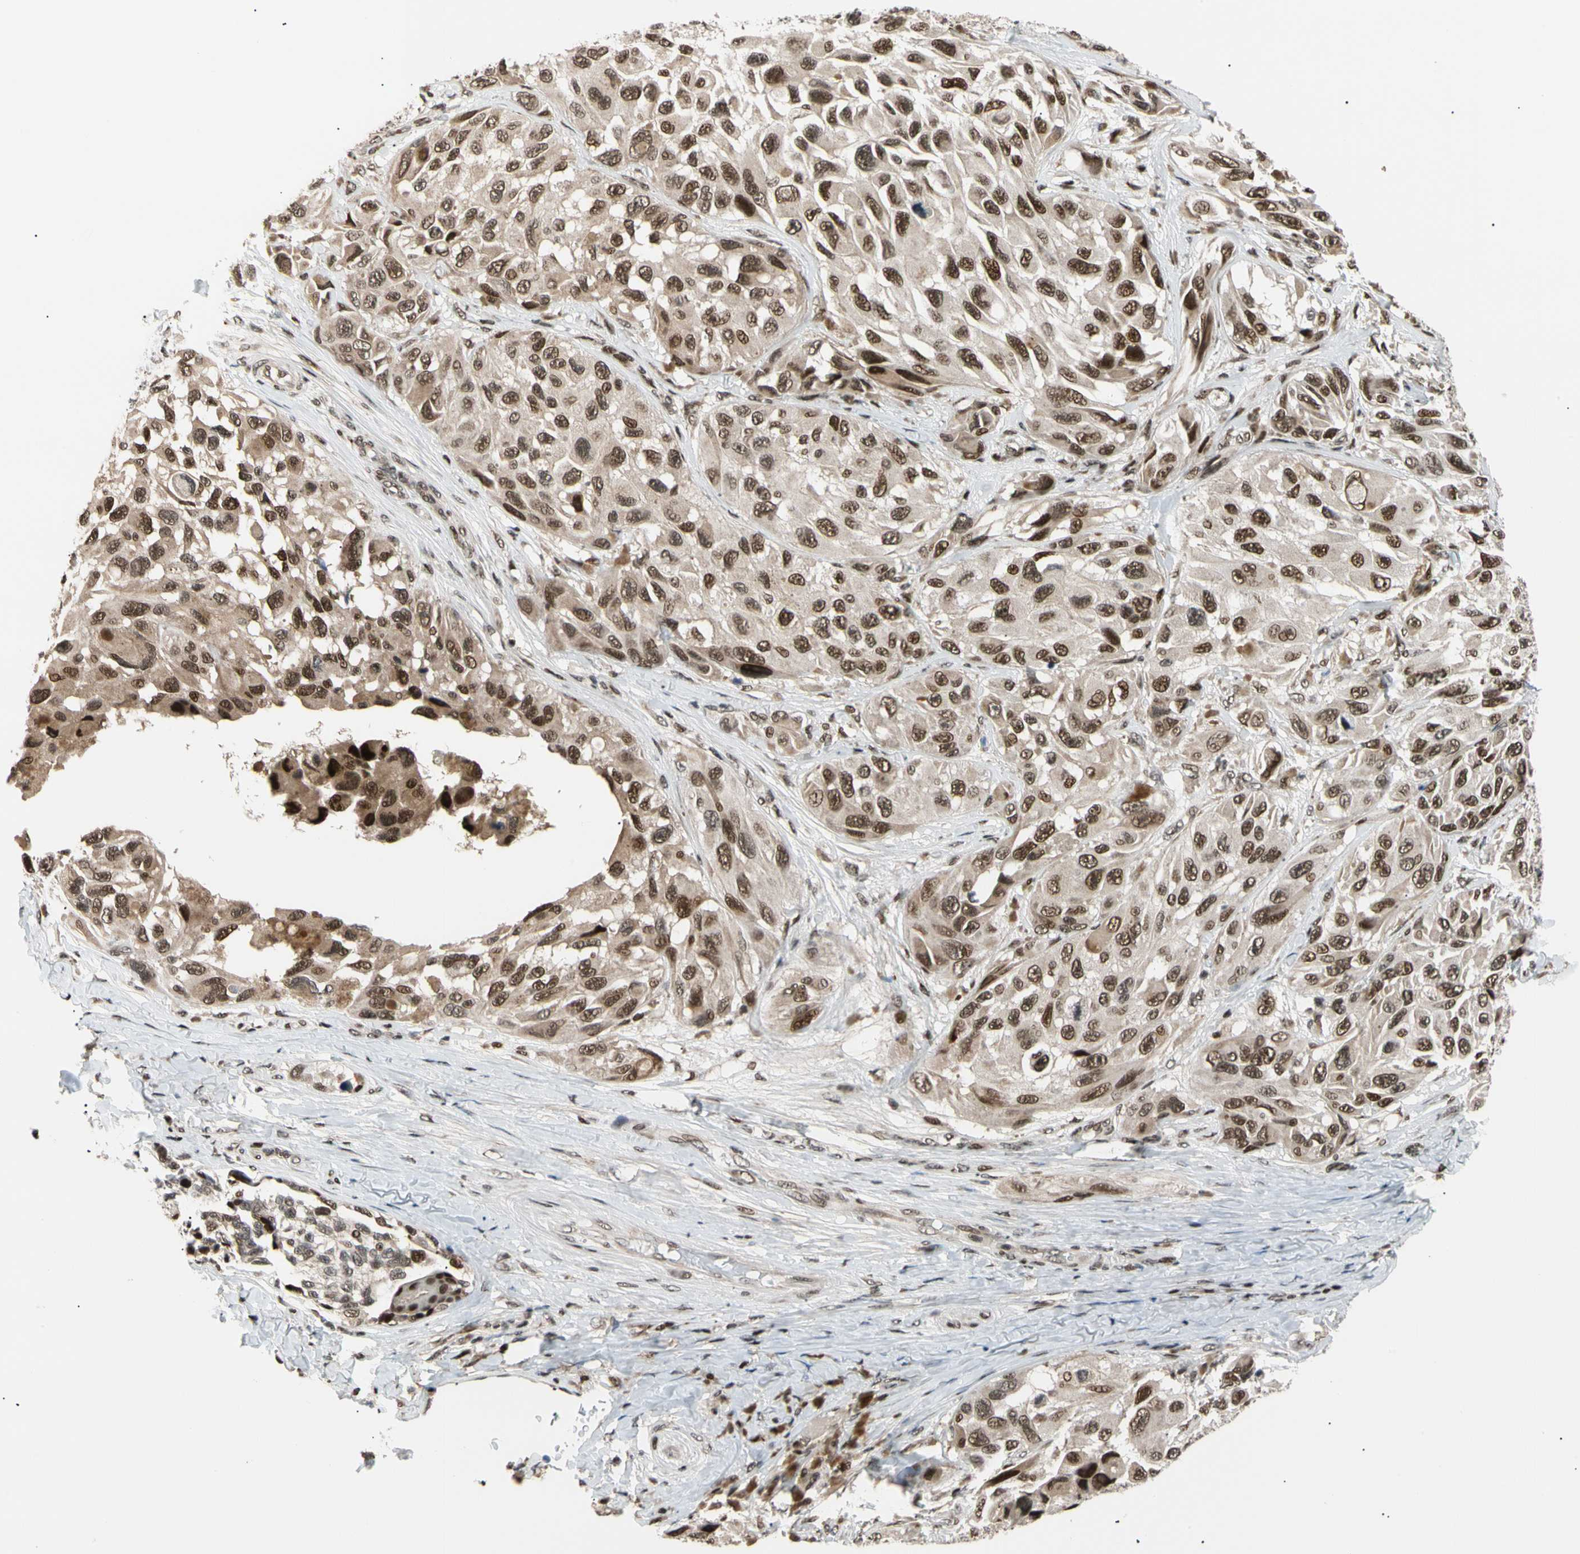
{"staining": {"intensity": "strong", "quantity": ">75%", "location": "nuclear"}, "tissue": "melanoma", "cell_type": "Tumor cells", "image_type": "cancer", "snomed": [{"axis": "morphology", "description": "Malignant melanoma, NOS"}, {"axis": "topography", "description": "Skin"}], "caption": "Immunohistochemistry (IHC) image of neoplastic tissue: human malignant melanoma stained using immunohistochemistry reveals high levels of strong protein expression localized specifically in the nuclear of tumor cells, appearing as a nuclear brown color.", "gene": "E2F1", "patient": {"sex": "female", "age": 73}}